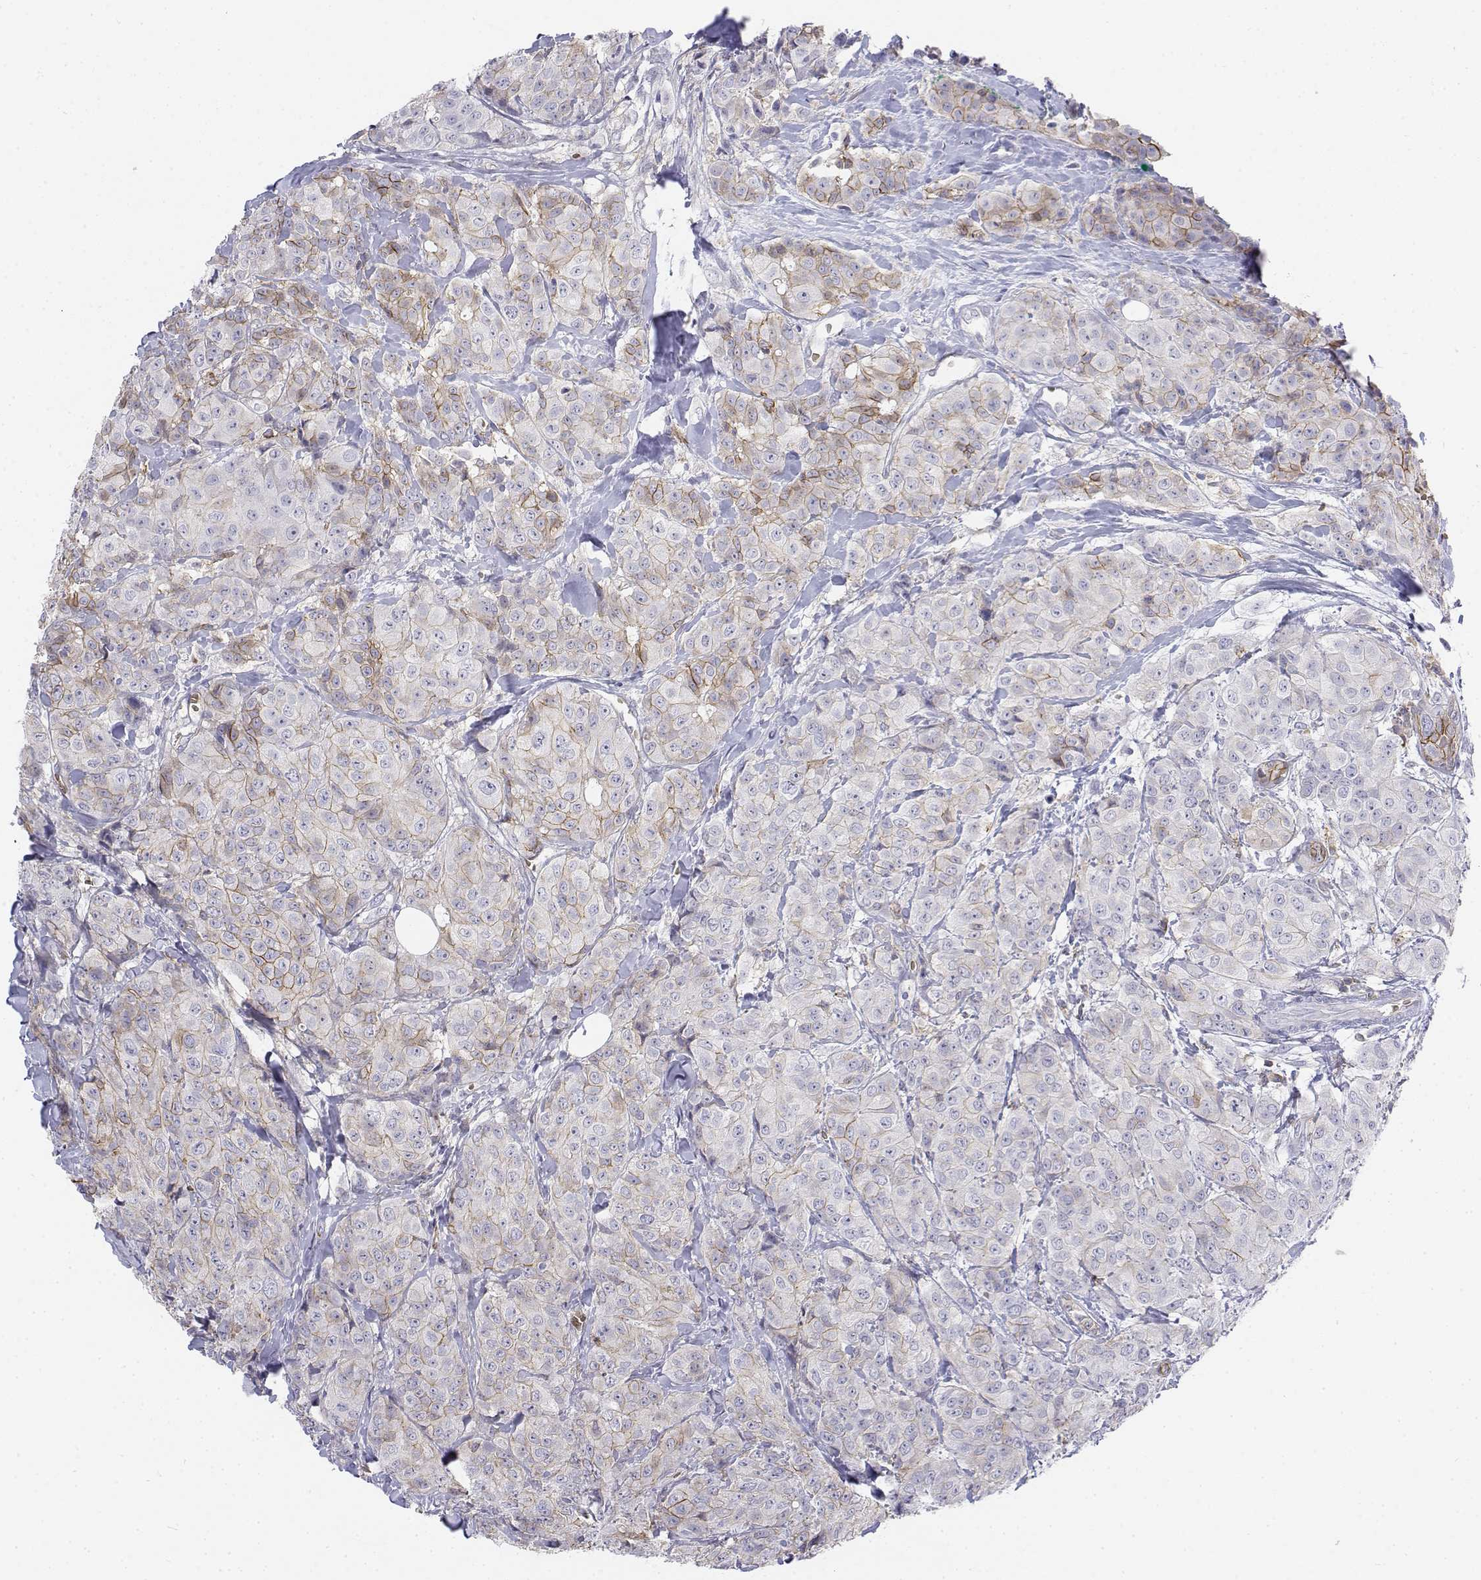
{"staining": {"intensity": "negative", "quantity": "none", "location": "none"}, "tissue": "breast cancer", "cell_type": "Tumor cells", "image_type": "cancer", "snomed": [{"axis": "morphology", "description": "Duct carcinoma"}, {"axis": "topography", "description": "Breast"}], "caption": "Tumor cells are negative for protein expression in human intraductal carcinoma (breast). (DAB (3,3'-diaminobenzidine) IHC, high magnification).", "gene": "CADM1", "patient": {"sex": "female", "age": 43}}